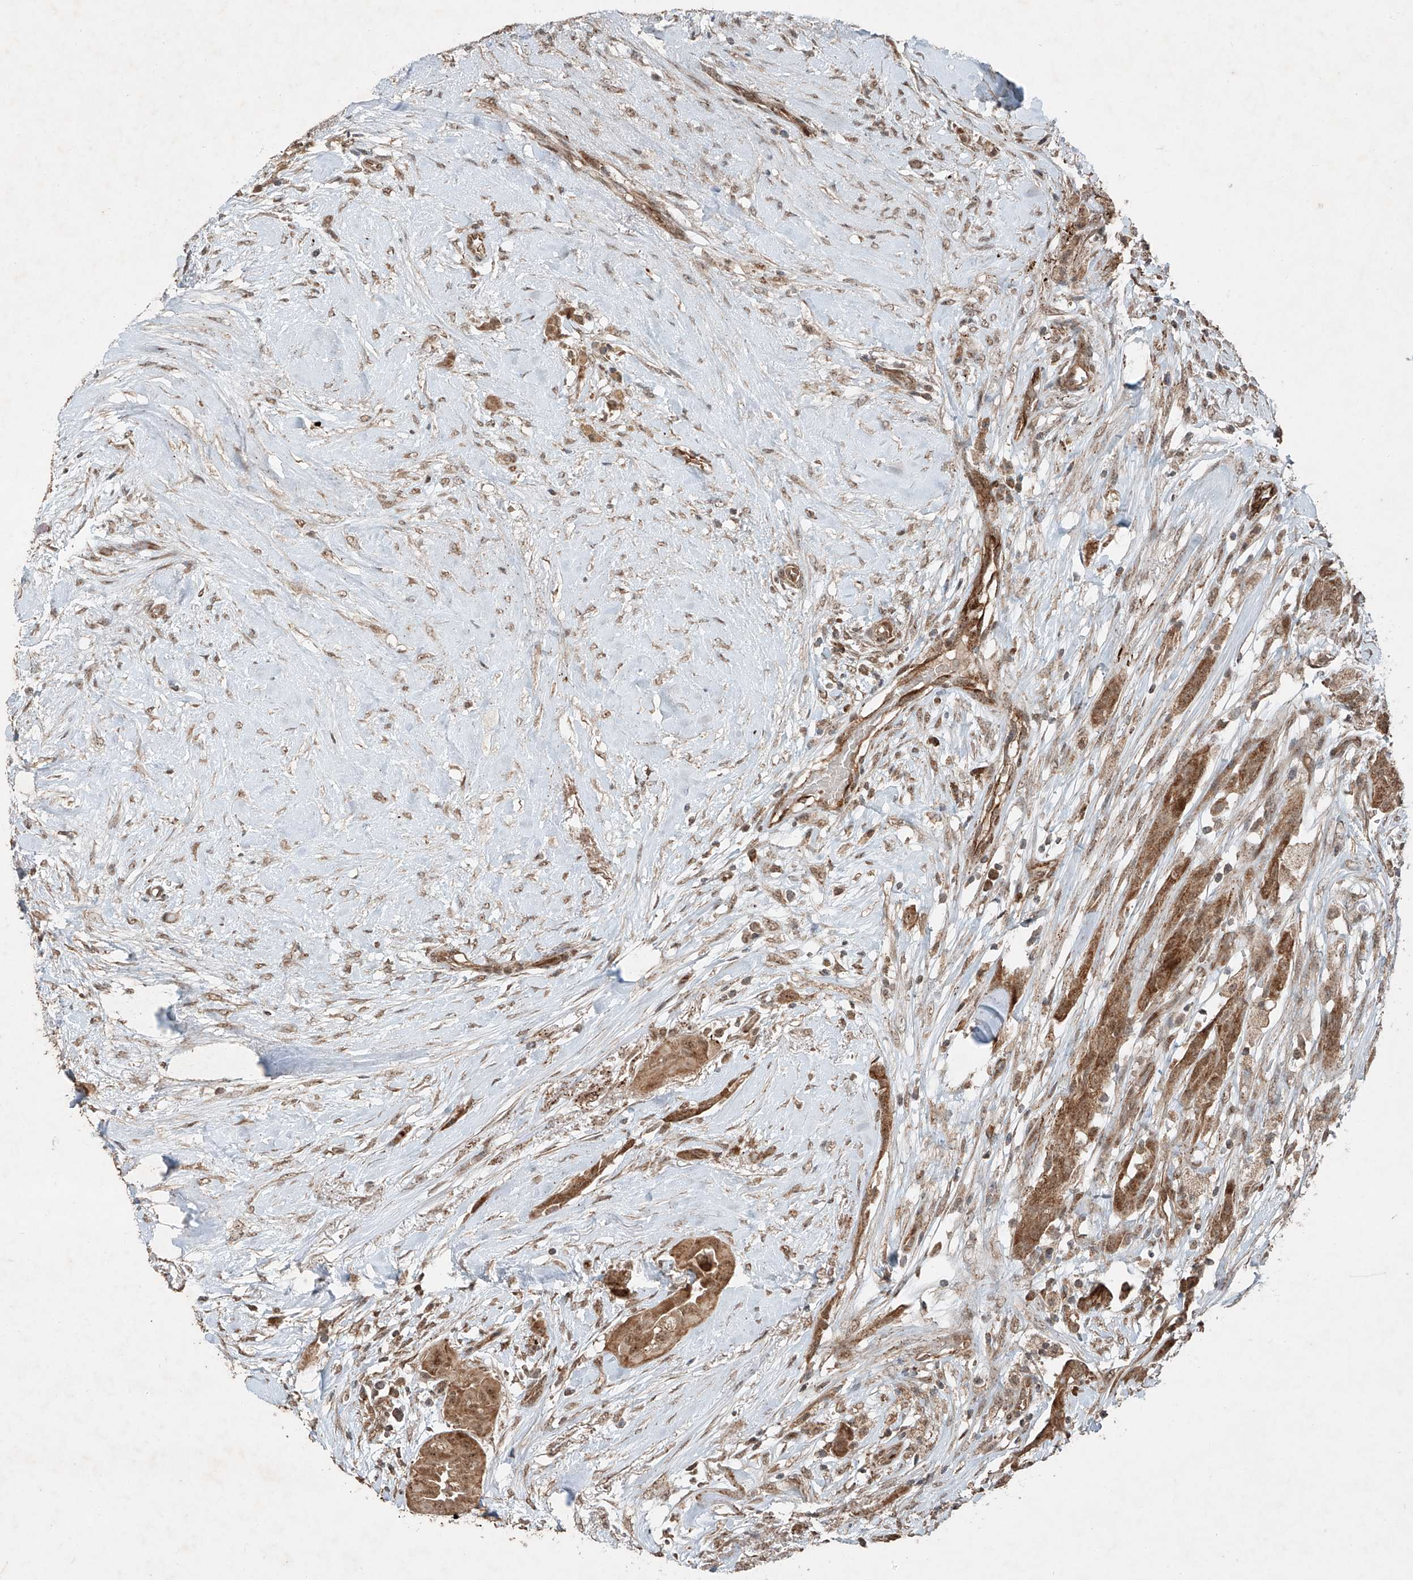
{"staining": {"intensity": "moderate", "quantity": ">75%", "location": "cytoplasmic/membranous,nuclear"}, "tissue": "thyroid cancer", "cell_type": "Tumor cells", "image_type": "cancer", "snomed": [{"axis": "morphology", "description": "Papillary adenocarcinoma, NOS"}, {"axis": "topography", "description": "Thyroid gland"}], "caption": "A photomicrograph of papillary adenocarcinoma (thyroid) stained for a protein shows moderate cytoplasmic/membranous and nuclear brown staining in tumor cells.", "gene": "ZNF620", "patient": {"sex": "female", "age": 59}}